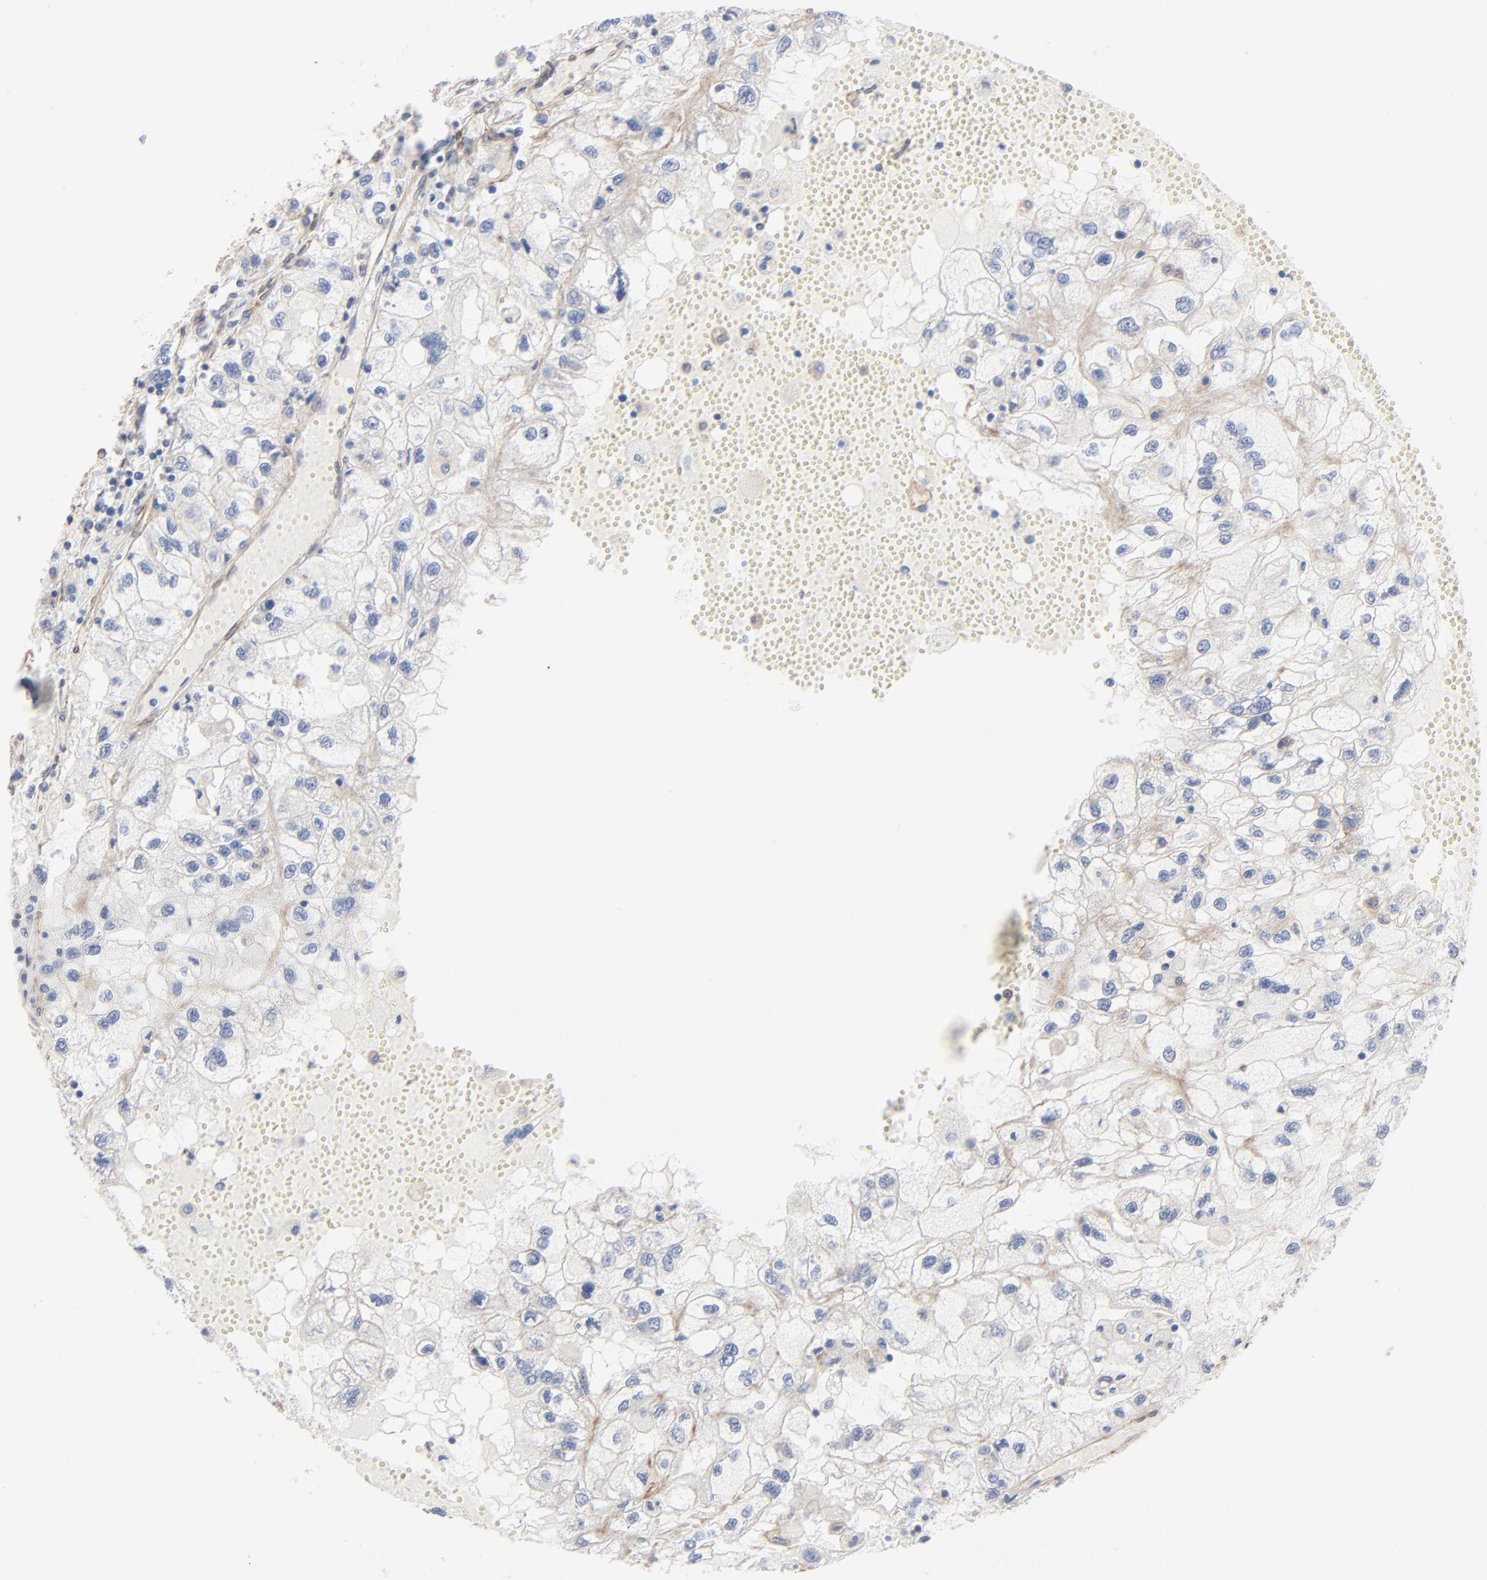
{"staining": {"intensity": "negative", "quantity": "none", "location": "none"}, "tissue": "renal cancer", "cell_type": "Tumor cells", "image_type": "cancer", "snomed": [{"axis": "morphology", "description": "Normal tissue, NOS"}, {"axis": "morphology", "description": "Adenocarcinoma, NOS"}, {"axis": "topography", "description": "Kidney"}], "caption": "A histopathology image of renal adenocarcinoma stained for a protein demonstrates no brown staining in tumor cells. (Stains: DAB (3,3'-diaminobenzidine) IHC with hematoxylin counter stain, Microscopy: brightfield microscopy at high magnification).", "gene": "ABCD4", "patient": {"sex": "male", "age": 71}}